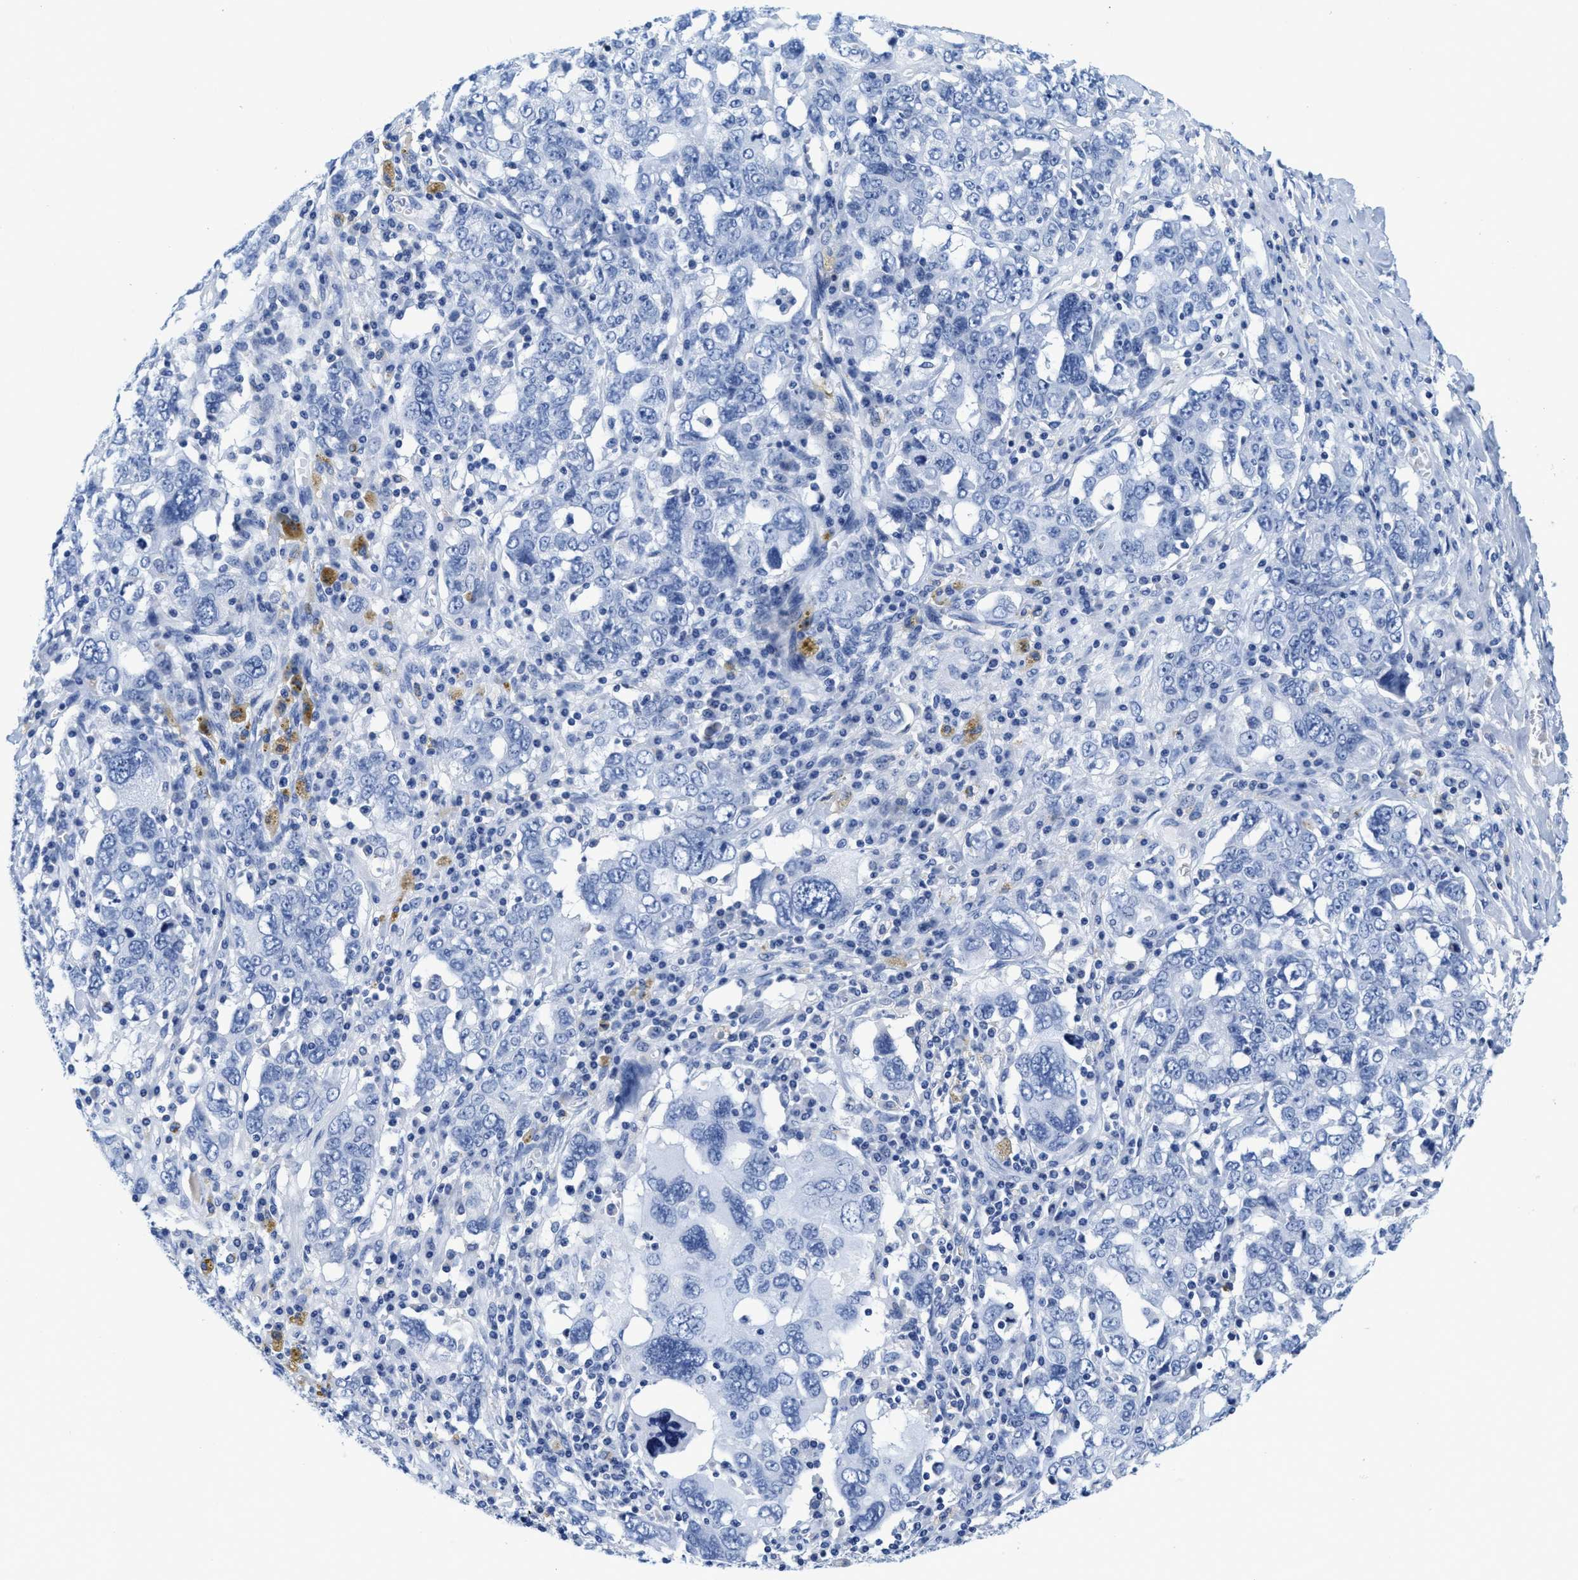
{"staining": {"intensity": "negative", "quantity": "none", "location": "none"}, "tissue": "ovarian cancer", "cell_type": "Tumor cells", "image_type": "cancer", "snomed": [{"axis": "morphology", "description": "Carcinoma, endometroid"}, {"axis": "topography", "description": "Ovary"}], "caption": "An immunohistochemistry photomicrograph of ovarian endometroid carcinoma is shown. There is no staining in tumor cells of ovarian endometroid carcinoma.", "gene": "TTC3", "patient": {"sex": "female", "age": 62}}